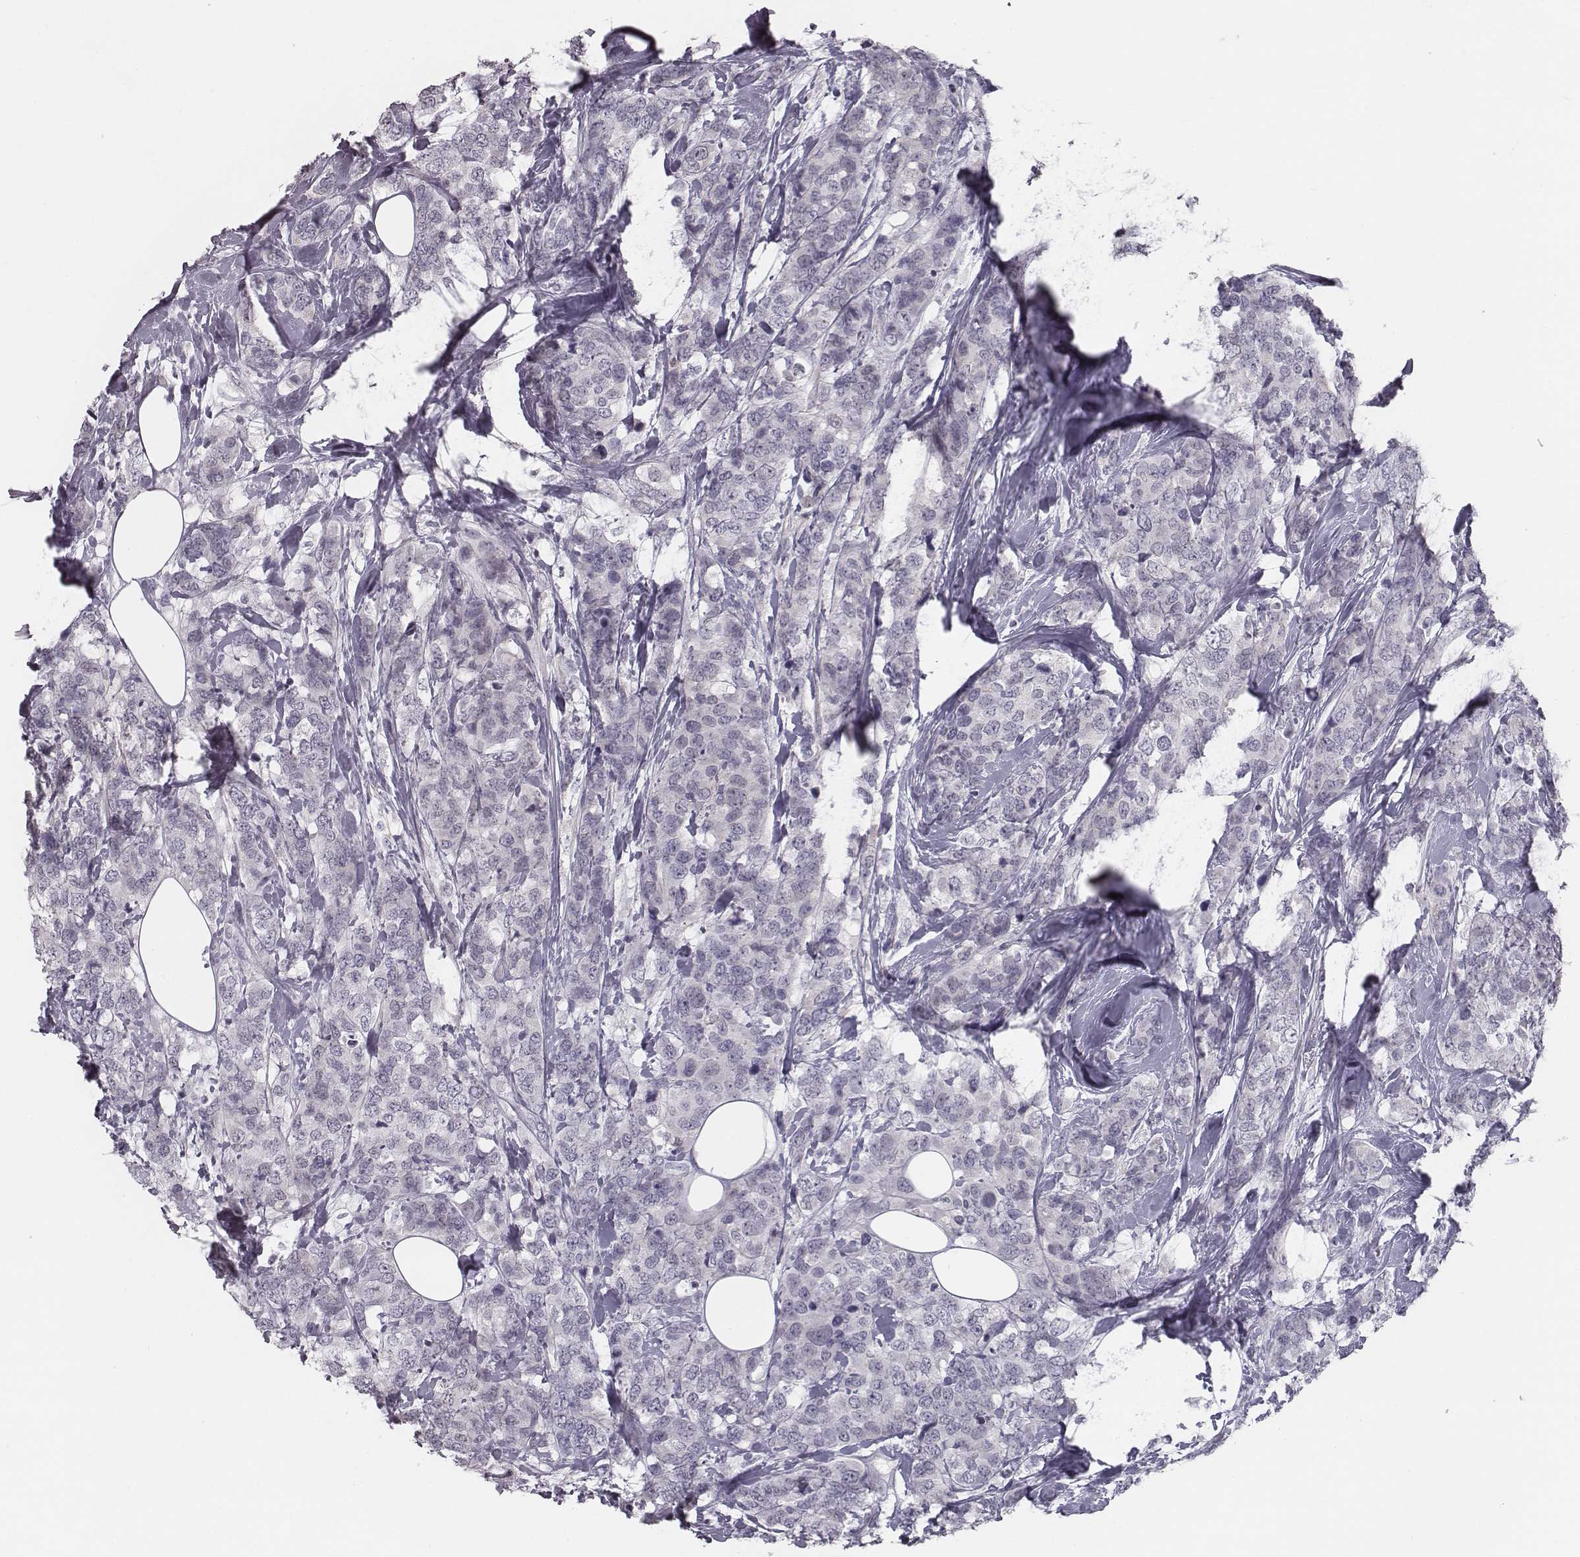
{"staining": {"intensity": "negative", "quantity": "none", "location": "none"}, "tissue": "breast cancer", "cell_type": "Tumor cells", "image_type": "cancer", "snomed": [{"axis": "morphology", "description": "Lobular carcinoma"}, {"axis": "topography", "description": "Breast"}], "caption": "Image shows no protein expression in tumor cells of breast cancer (lobular carcinoma) tissue. (DAB (3,3'-diaminobenzidine) immunohistochemistry (IHC), high magnification).", "gene": "SEPTIN14", "patient": {"sex": "female", "age": 59}}